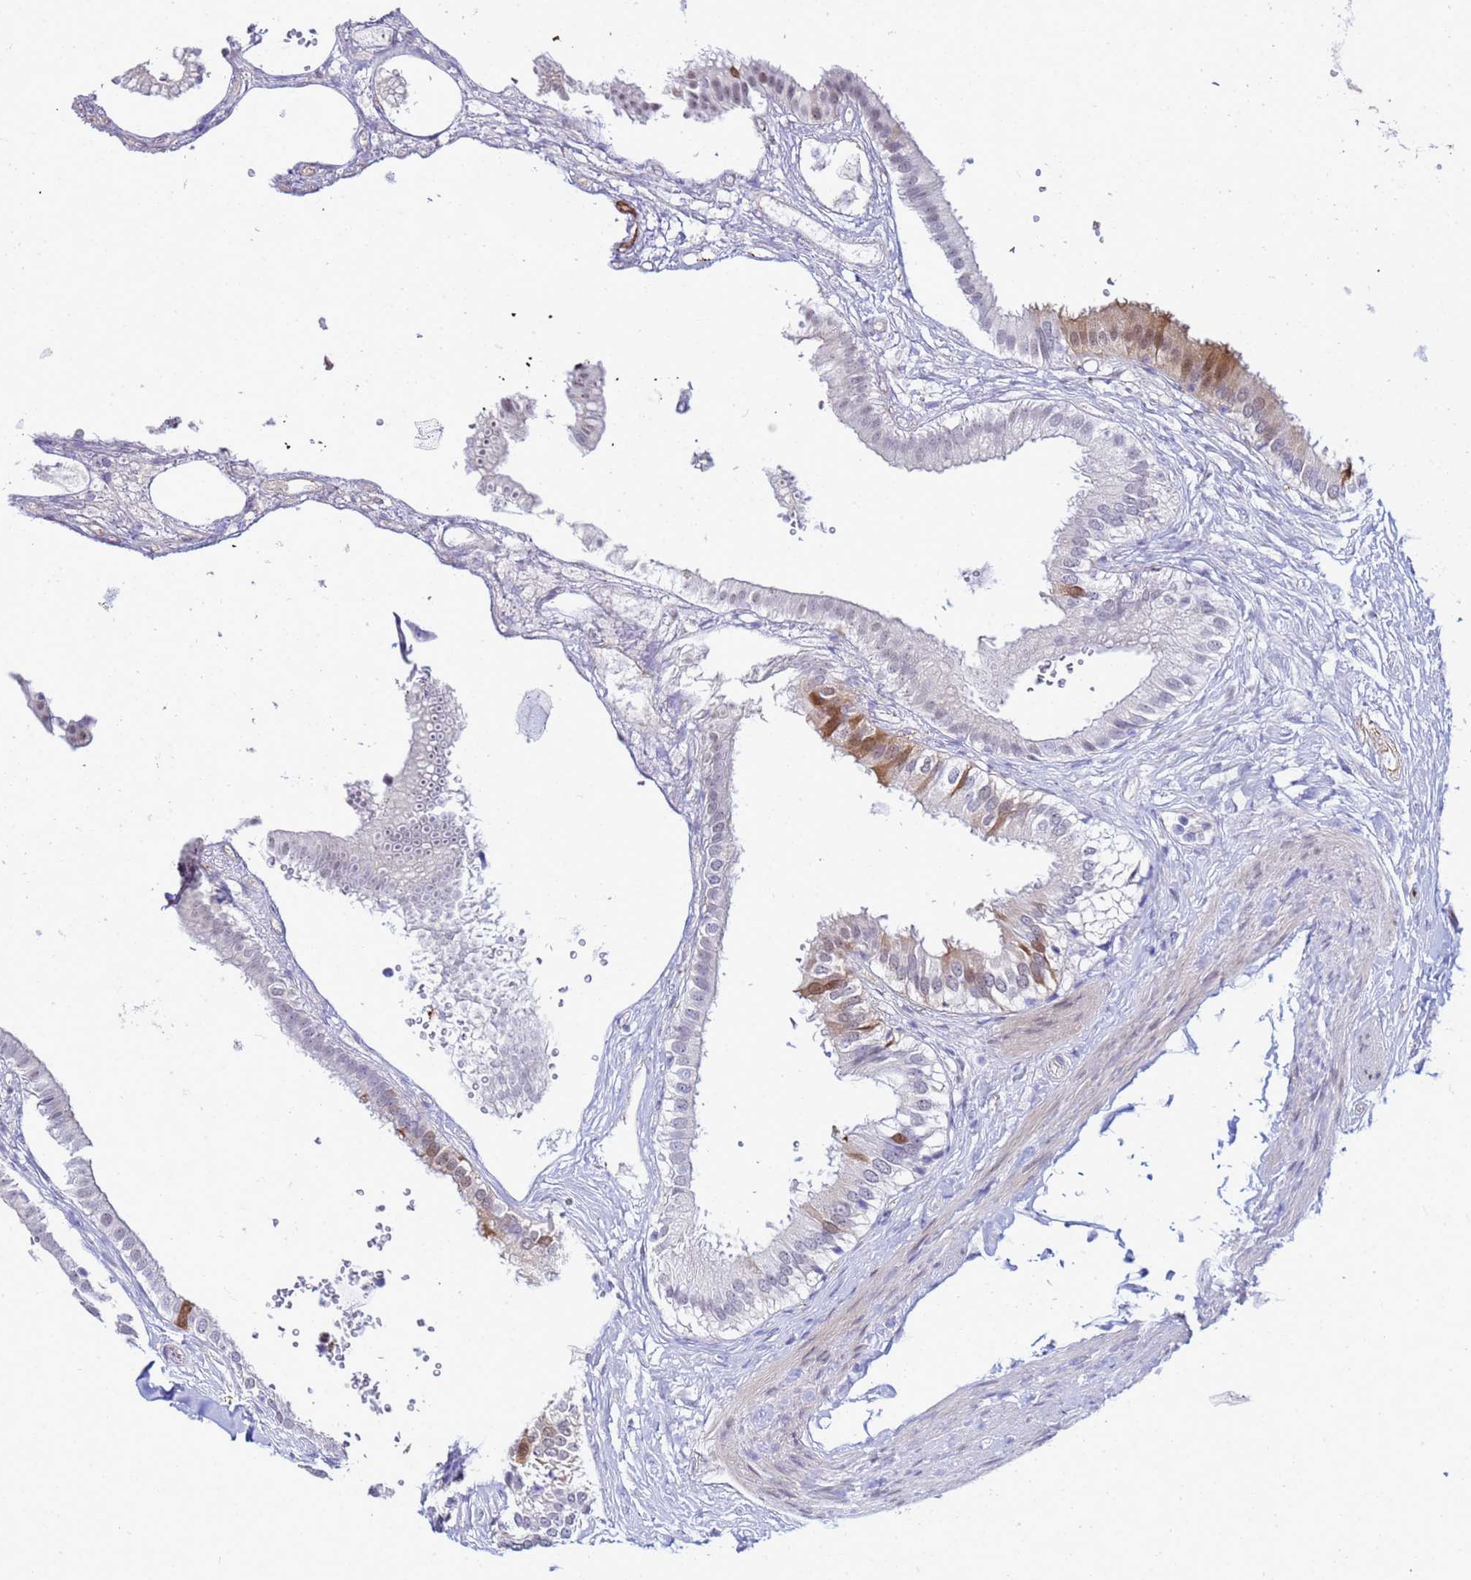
{"staining": {"intensity": "moderate", "quantity": "25%-75%", "location": "cytoplasmic/membranous,nuclear"}, "tissue": "gallbladder", "cell_type": "Glandular cells", "image_type": "normal", "snomed": [{"axis": "morphology", "description": "Normal tissue, NOS"}, {"axis": "topography", "description": "Gallbladder"}], "caption": "Protein analysis of unremarkable gallbladder displays moderate cytoplasmic/membranous,nuclear positivity in about 25%-75% of glandular cells.", "gene": "SLC25A37", "patient": {"sex": "female", "age": 61}}